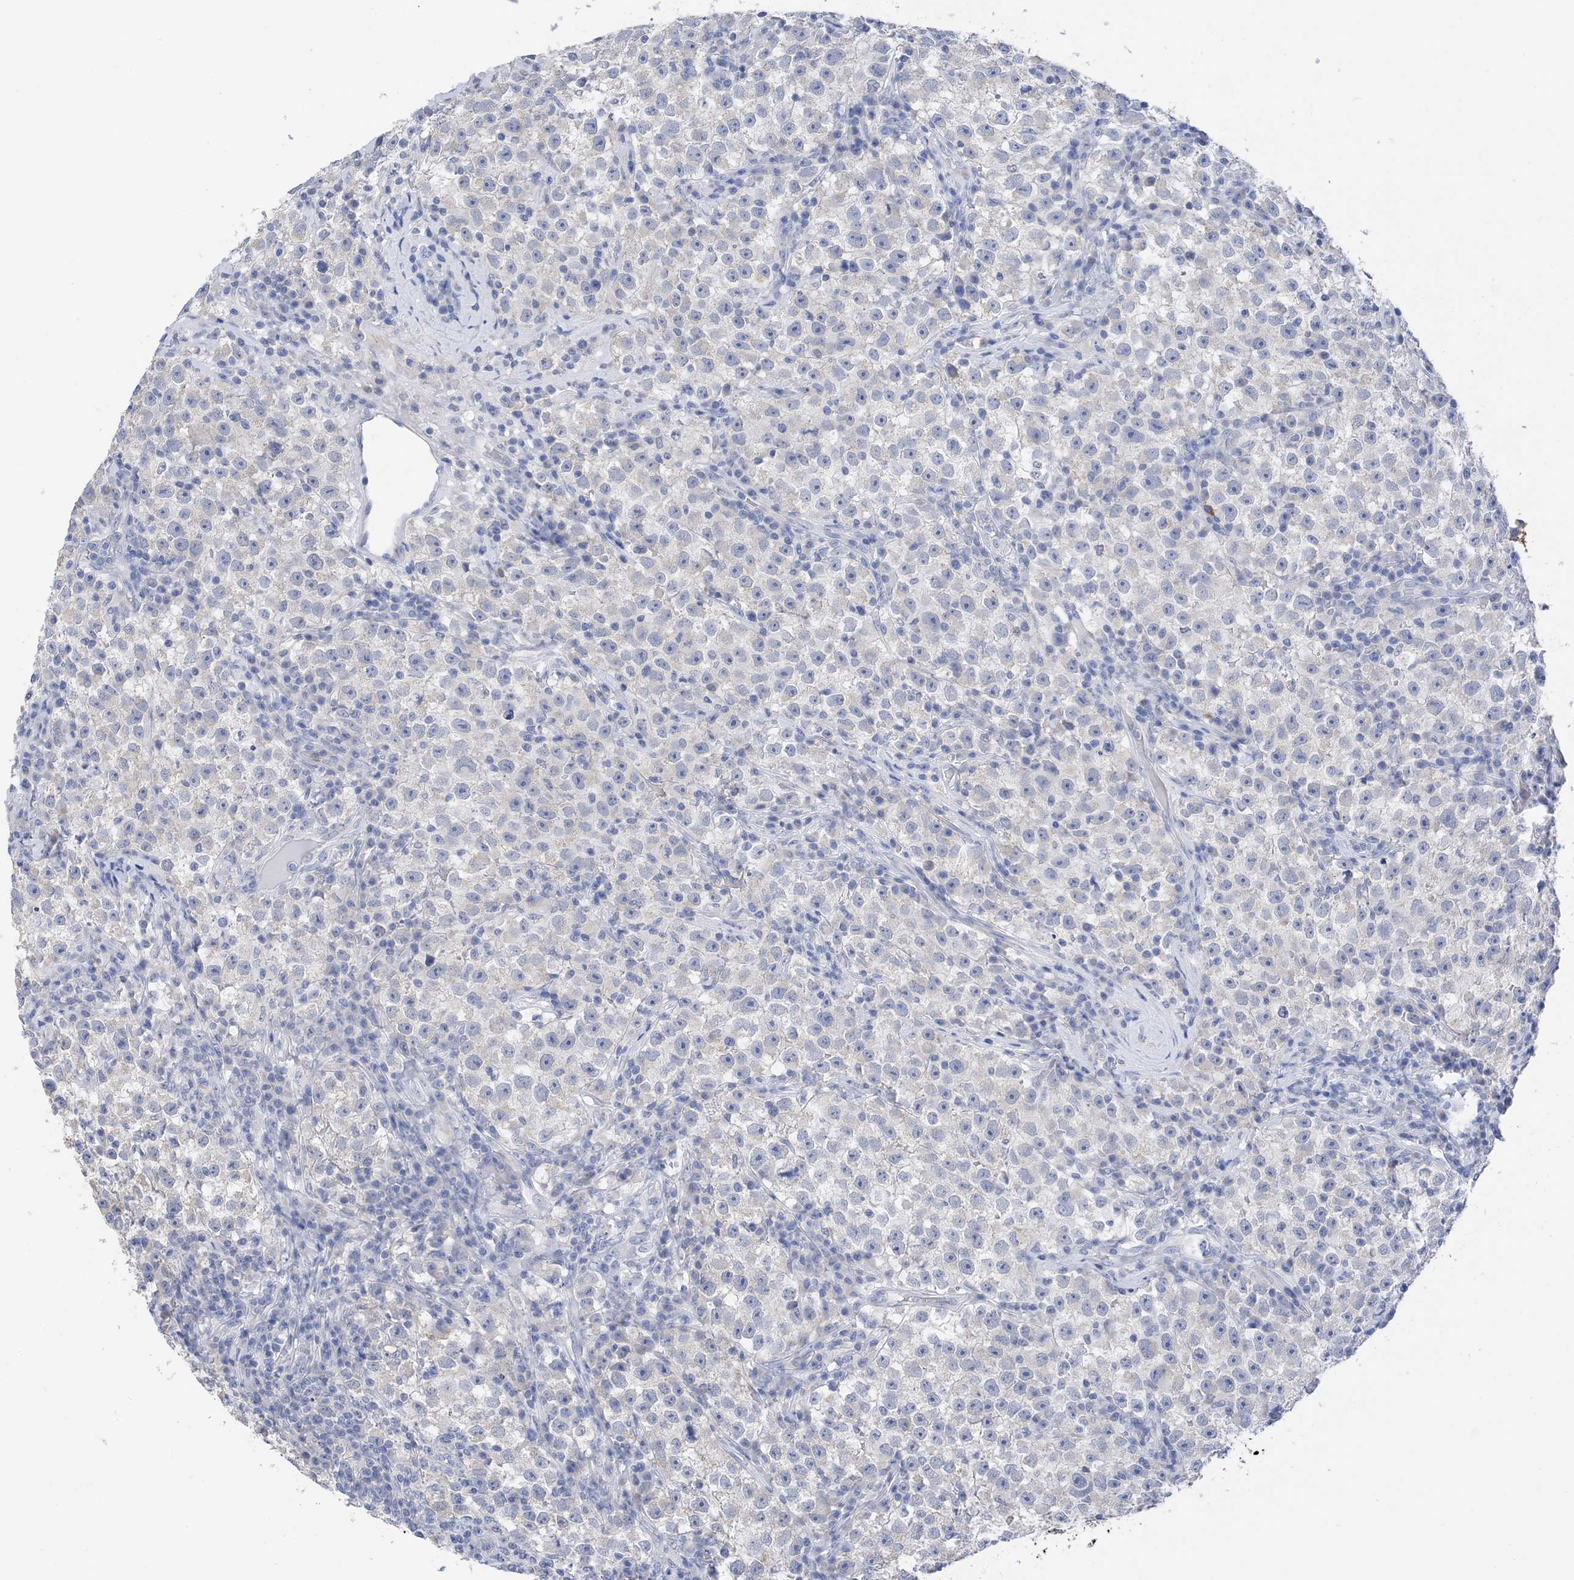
{"staining": {"intensity": "negative", "quantity": "none", "location": "none"}, "tissue": "testis cancer", "cell_type": "Tumor cells", "image_type": "cancer", "snomed": [{"axis": "morphology", "description": "Seminoma, NOS"}, {"axis": "topography", "description": "Testis"}], "caption": "DAB immunohistochemical staining of testis cancer shows no significant expression in tumor cells.", "gene": "PLK4", "patient": {"sex": "male", "age": 22}}